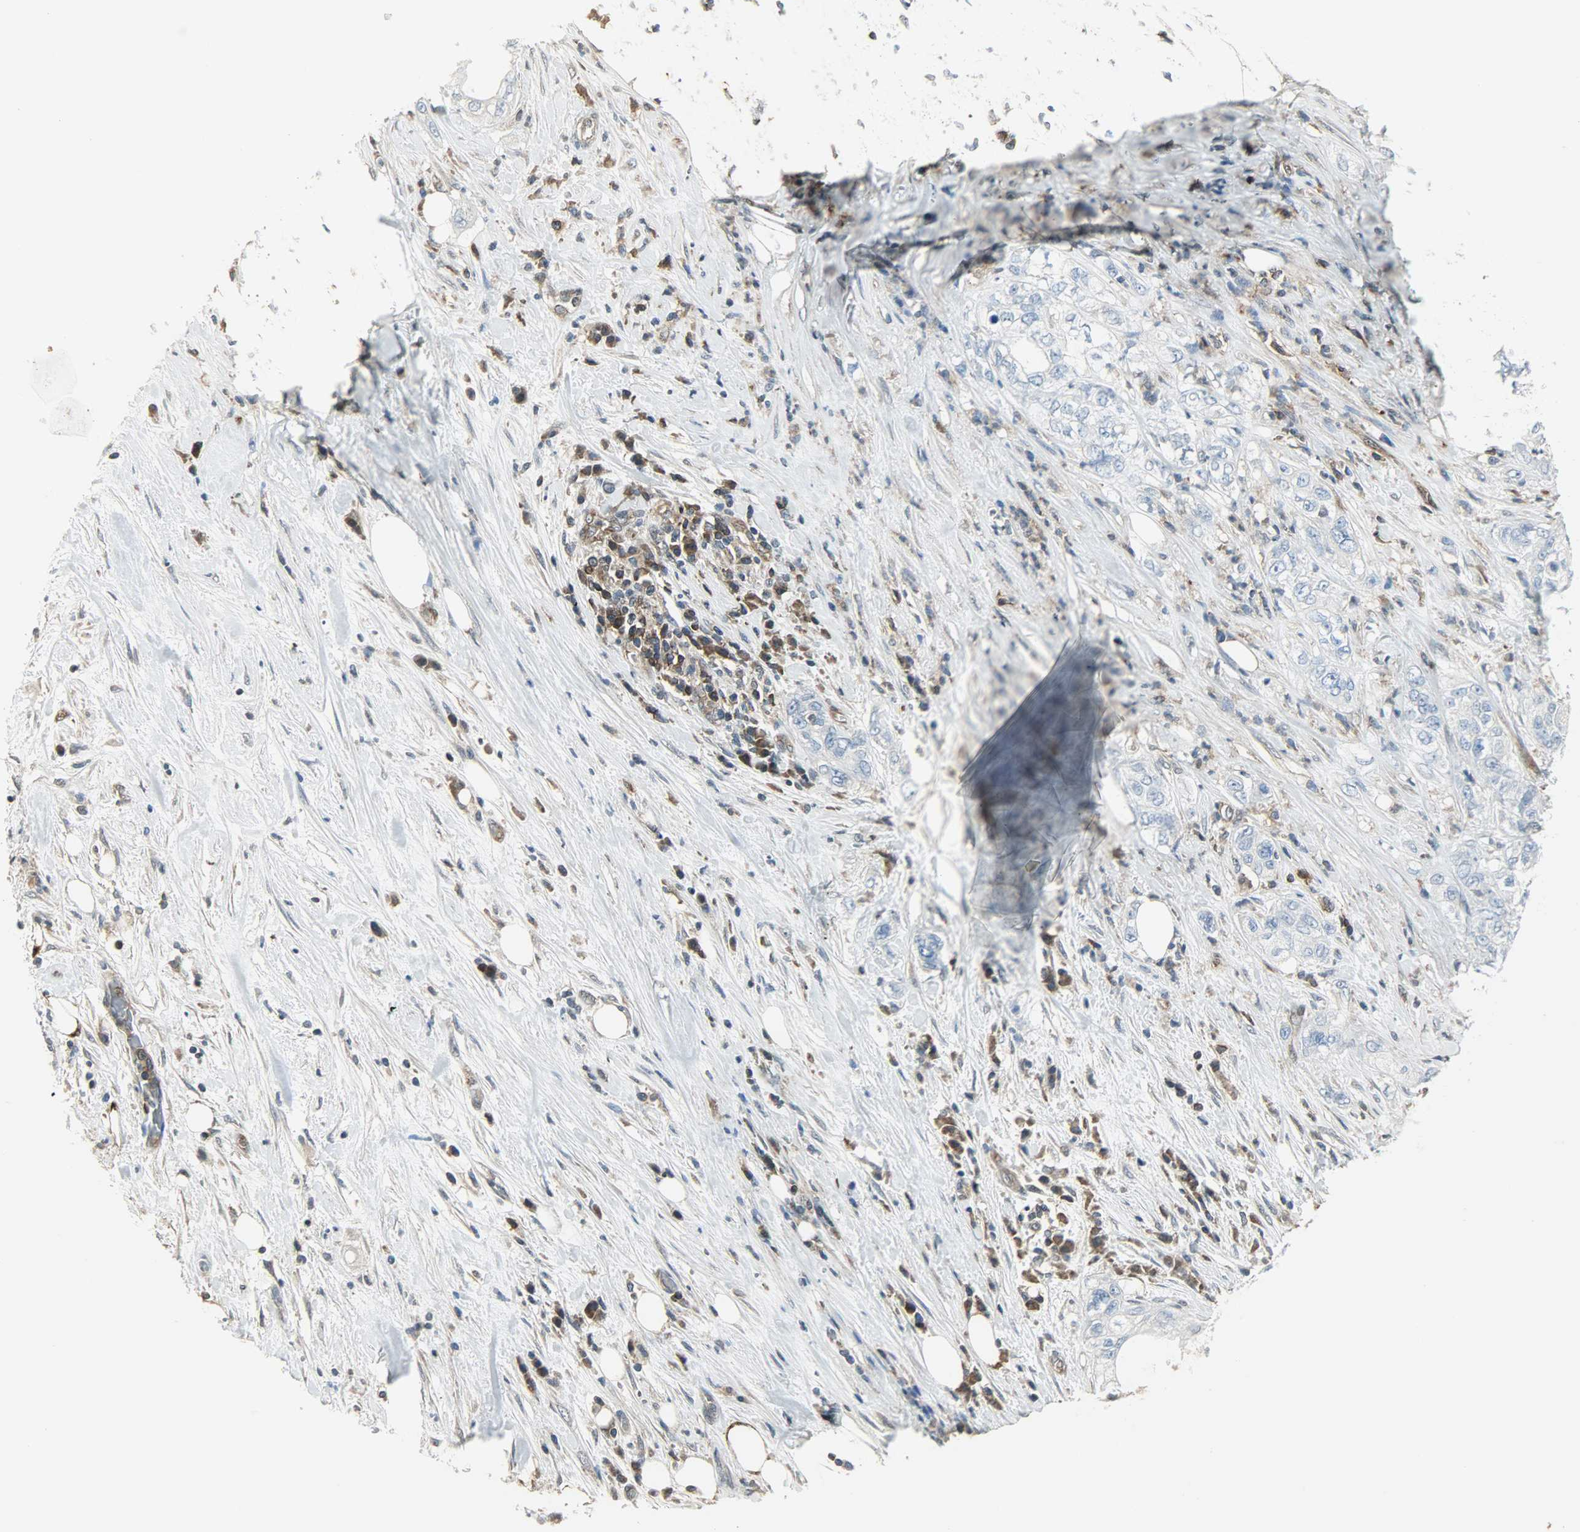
{"staining": {"intensity": "negative", "quantity": "none", "location": "none"}, "tissue": "pancreatic cancer", "cell_type": "Tumor cells", "image_type": "cancer", "snomed": [{"axis": "morphology", "description": "Adenocarcinoma, NOS"}, {"axis": "topography", "description": "Pancreas"}], "caption": "Human adenocarcinoma (pancreatic) stained for a protein using immunohistochemistry (IHC) displays no expression in tumor cells.", "gene": "LDHB", "patient": {"sex": "male", "age": 70}}